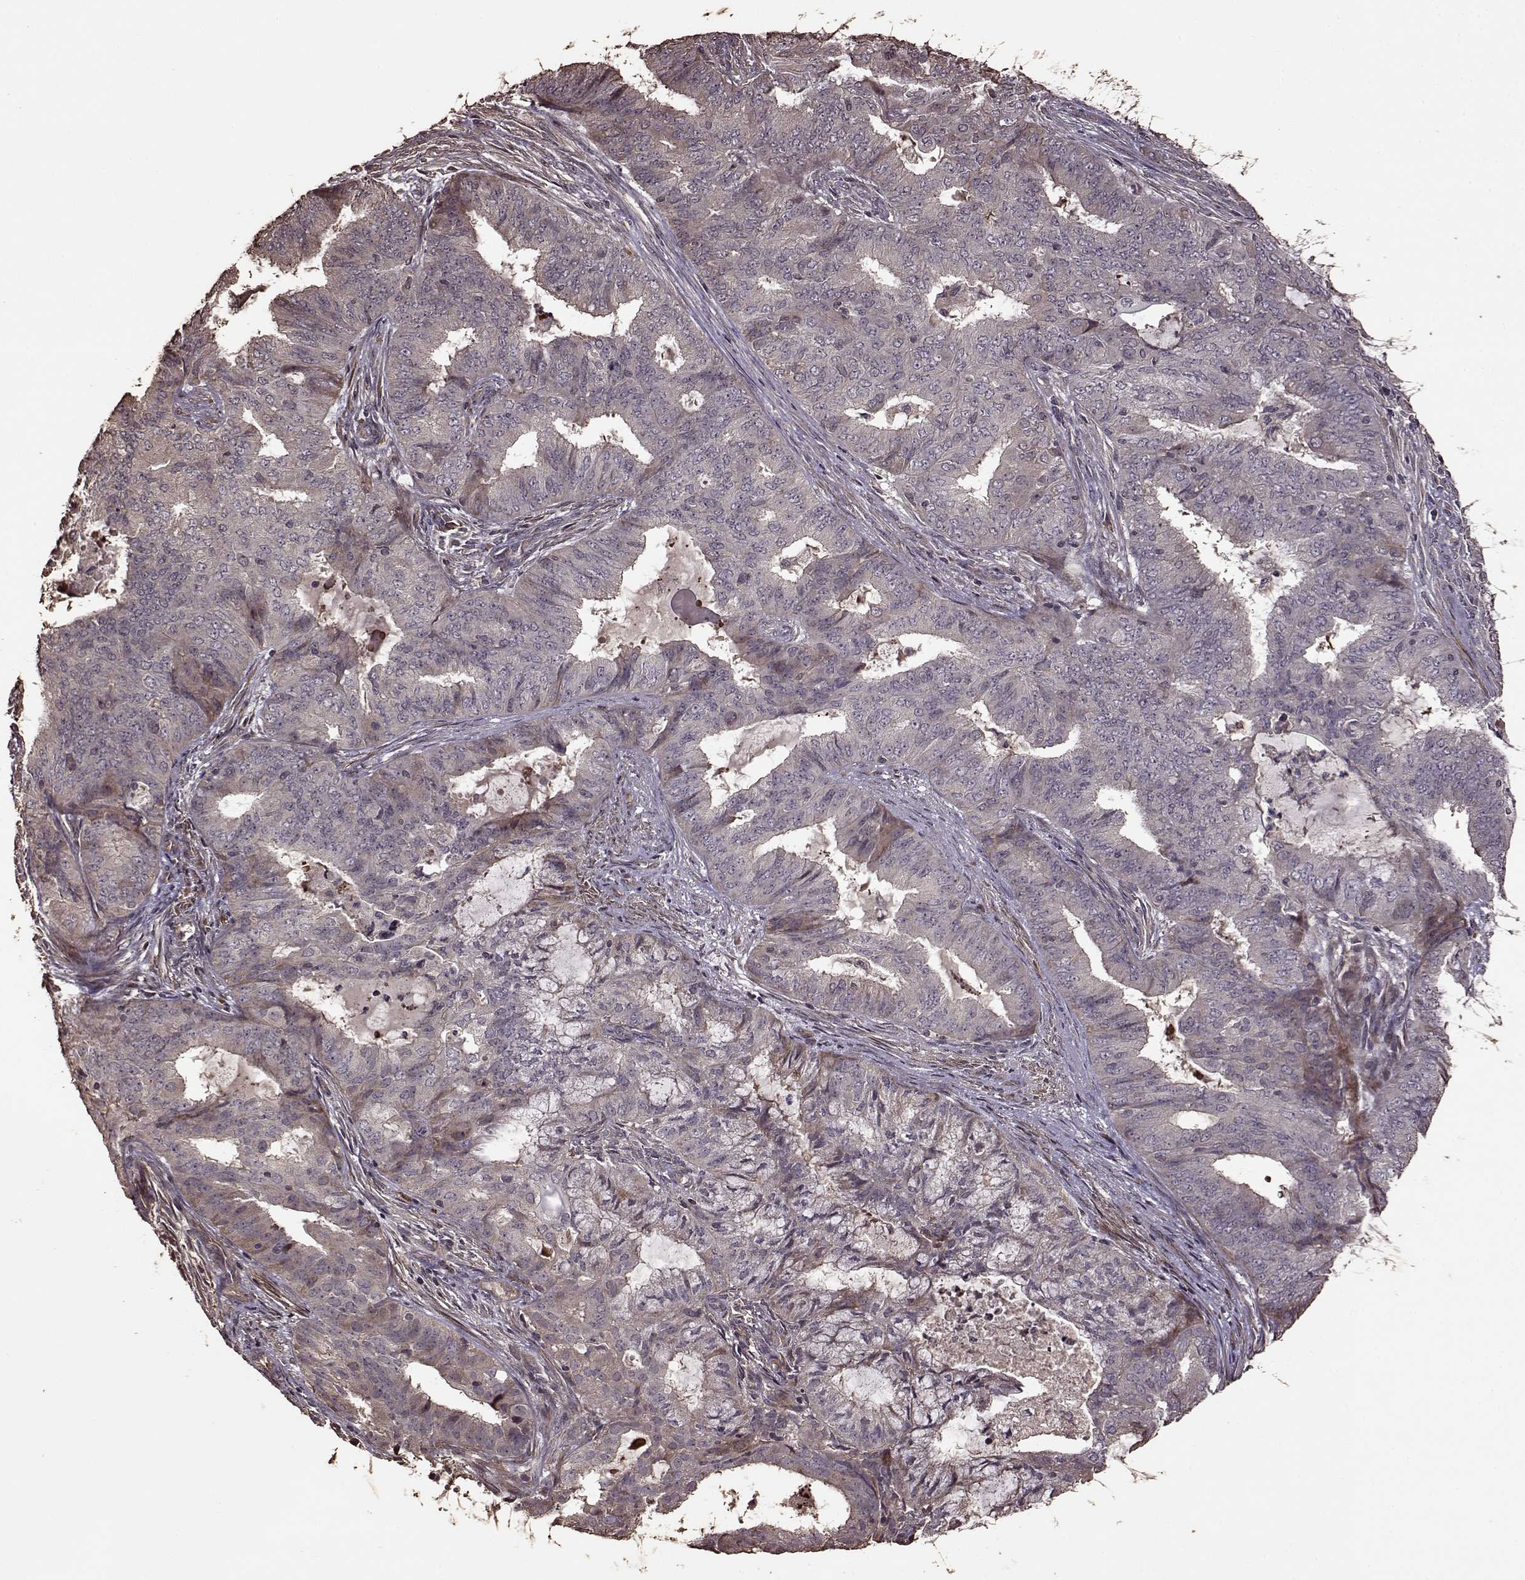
{"staining": {"intensity": "negative", "quantity": "none", "location": "none"}, "tissue": "endometrial cancer", "cell_type": "Tumor cells", "image_type": "cancer", "snomed": [{"axis": "morphology", "description": "Adenocarcinoma, NOS"}, {"axis": "topography", "description": "Endometrium"}], "caption": "Image shows no protein positivity in tumor cells of endometrial adenocarcinoma tissue. Nuclei are stained in blue.", "gene": "FBXW11", "patient": {"sex": "female", "age": 62}}